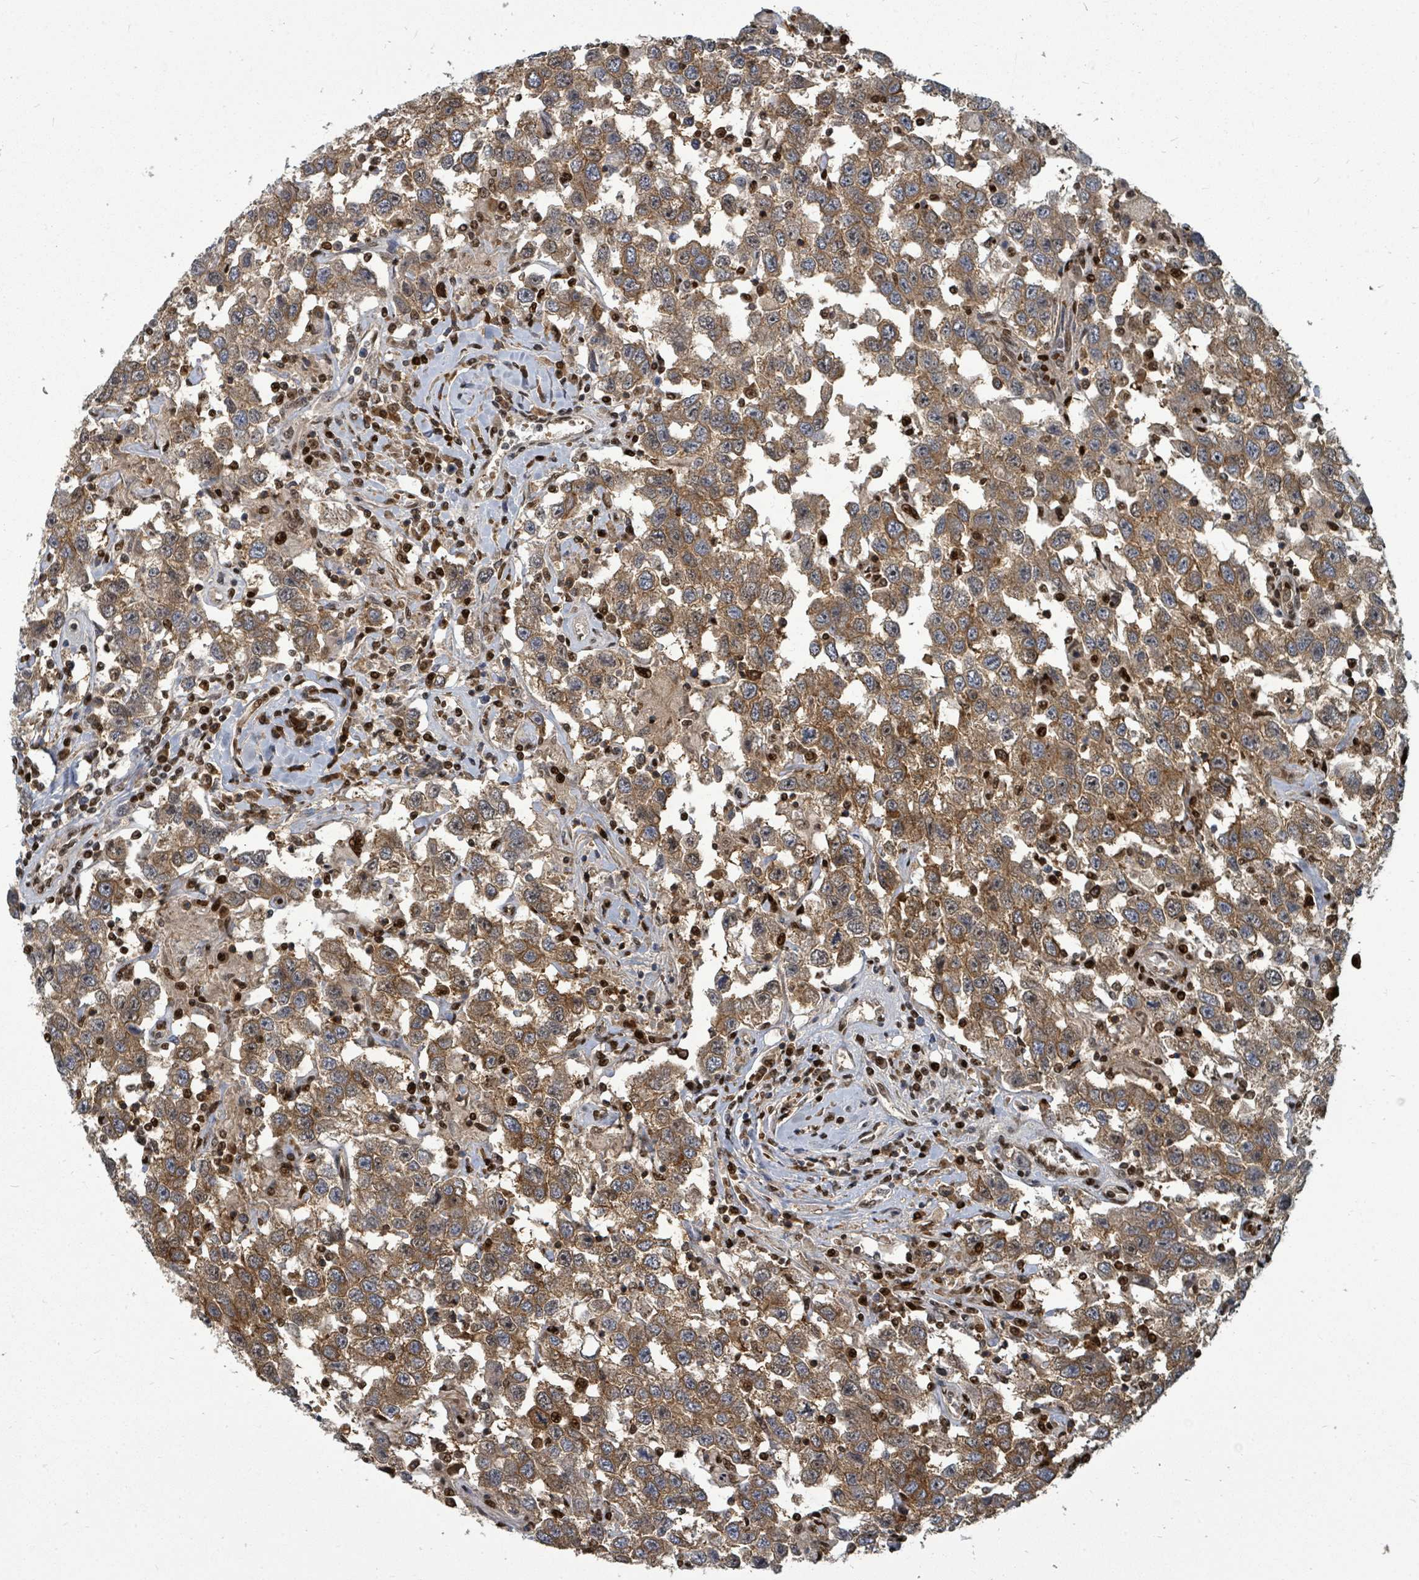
{"staining": {"intensity": "moderate", "quantity": ">75%", "location": "cytoplasmic/membranous"}, "tissue": "testis cancer", "cell_type": "Tumor cells", "image_type": "cancer", "snomed": [{"axis": "morphology", "description": "Seminoma, NOS"}, {"axis": "topography", "description": "Testis"}], "caption": "There is medium levels of moderate cytoplasmic/membranous positivity in tumor cells of testis cancer, as demonstrated by immunohistochemical staining (brown color).", "gene": "TRDMT1", "patient": {"sex": "male", "age": 41}}